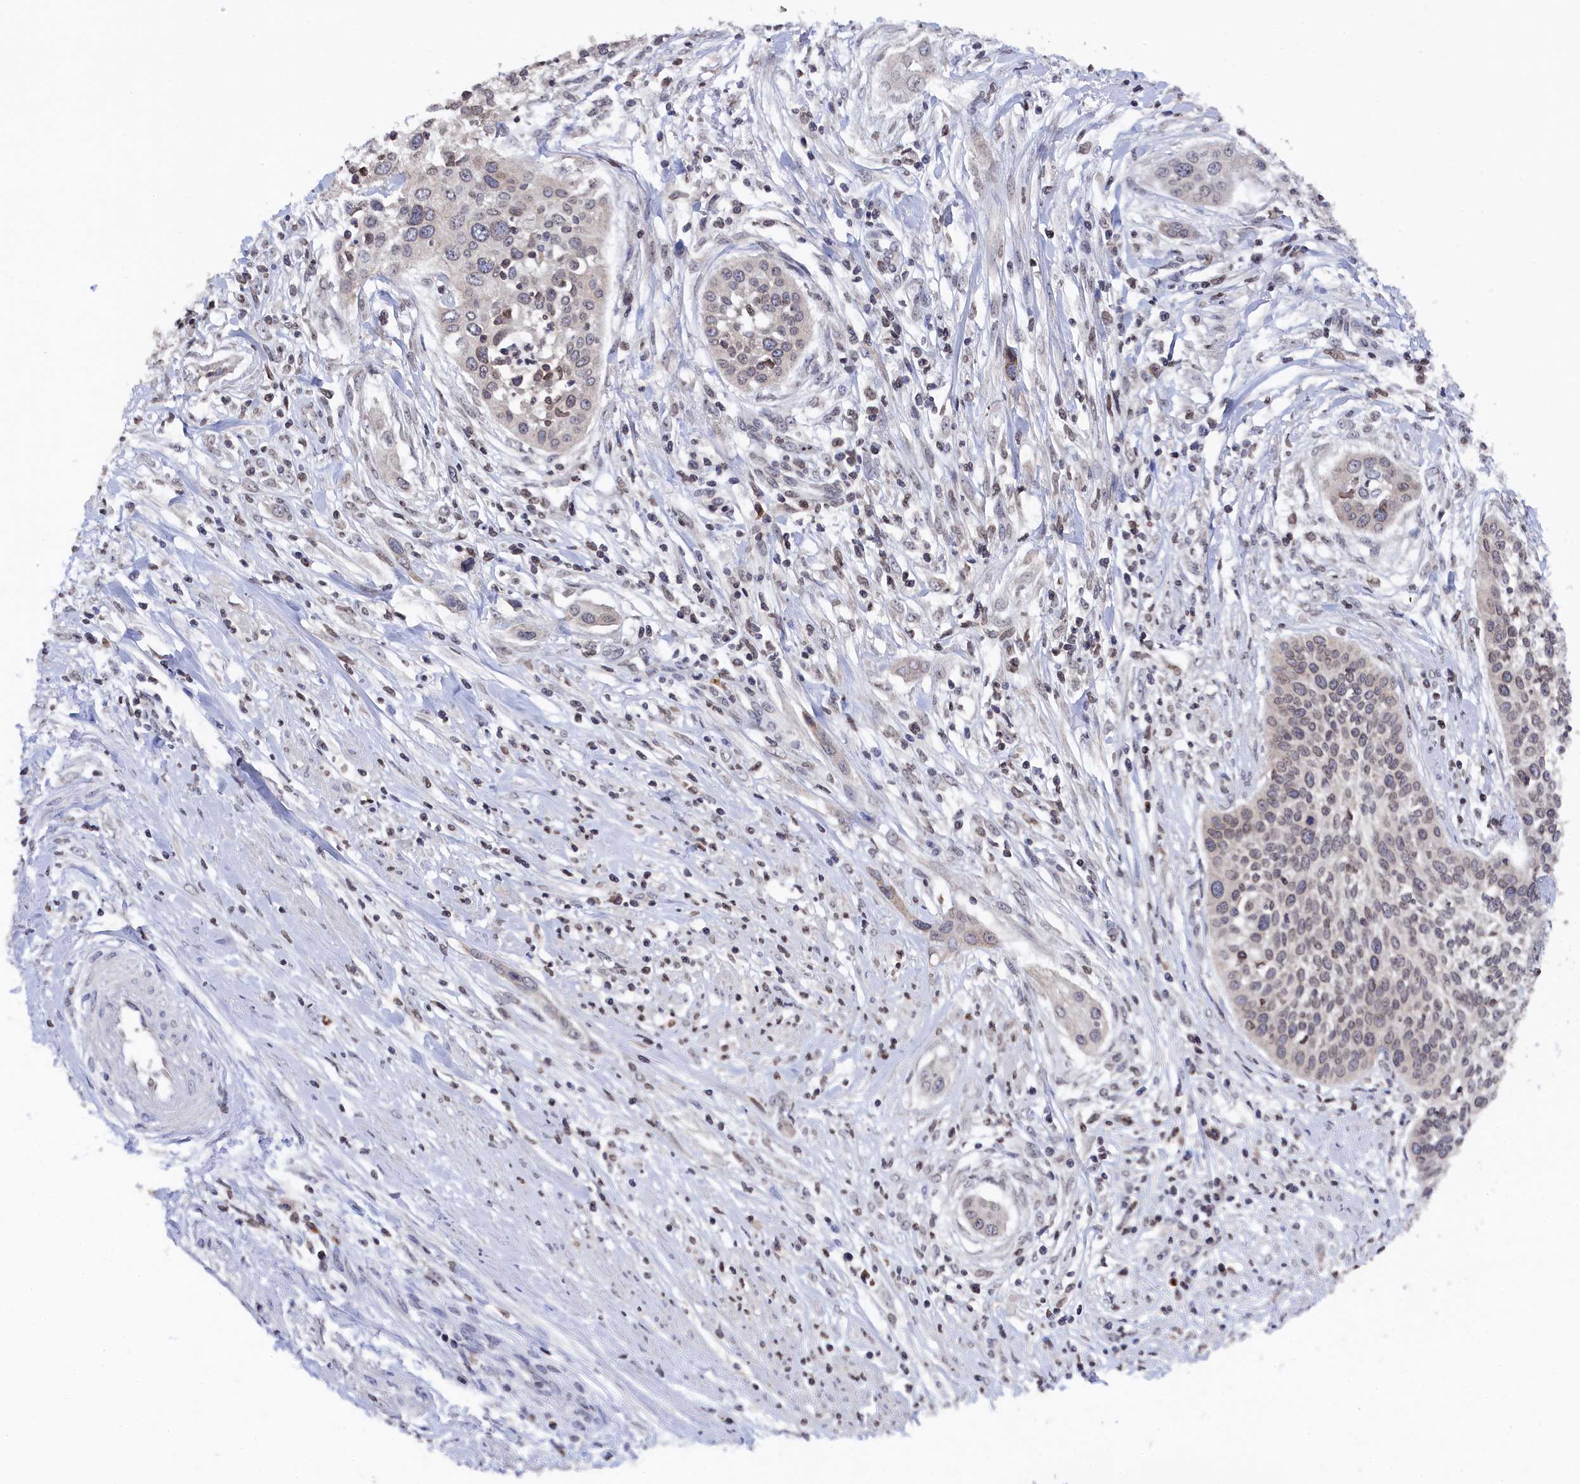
{"staining": {"intensity": "weak", "quantity": "25%-75%", "location": "cytoplasmic/membranous,nuclear"}, "tissue": "cervical cancer", "cell_type": "Tumor cells", "image_type": "cancer", "snomed": [{"axis": "morphology", "description": "Squamous cell carcinoma, NOS"}, {"axis": "topography", "description": "Cervix"}], "caption": "Protein expression analysis of squamous cell carcinoma (cervical) shows weak cytoplasmic/membranous and nuclear staining in approximately 25%-75% of tumor cells.", "gene": "ANKEF1", "patient": {"sex": "female", "age": 34}}